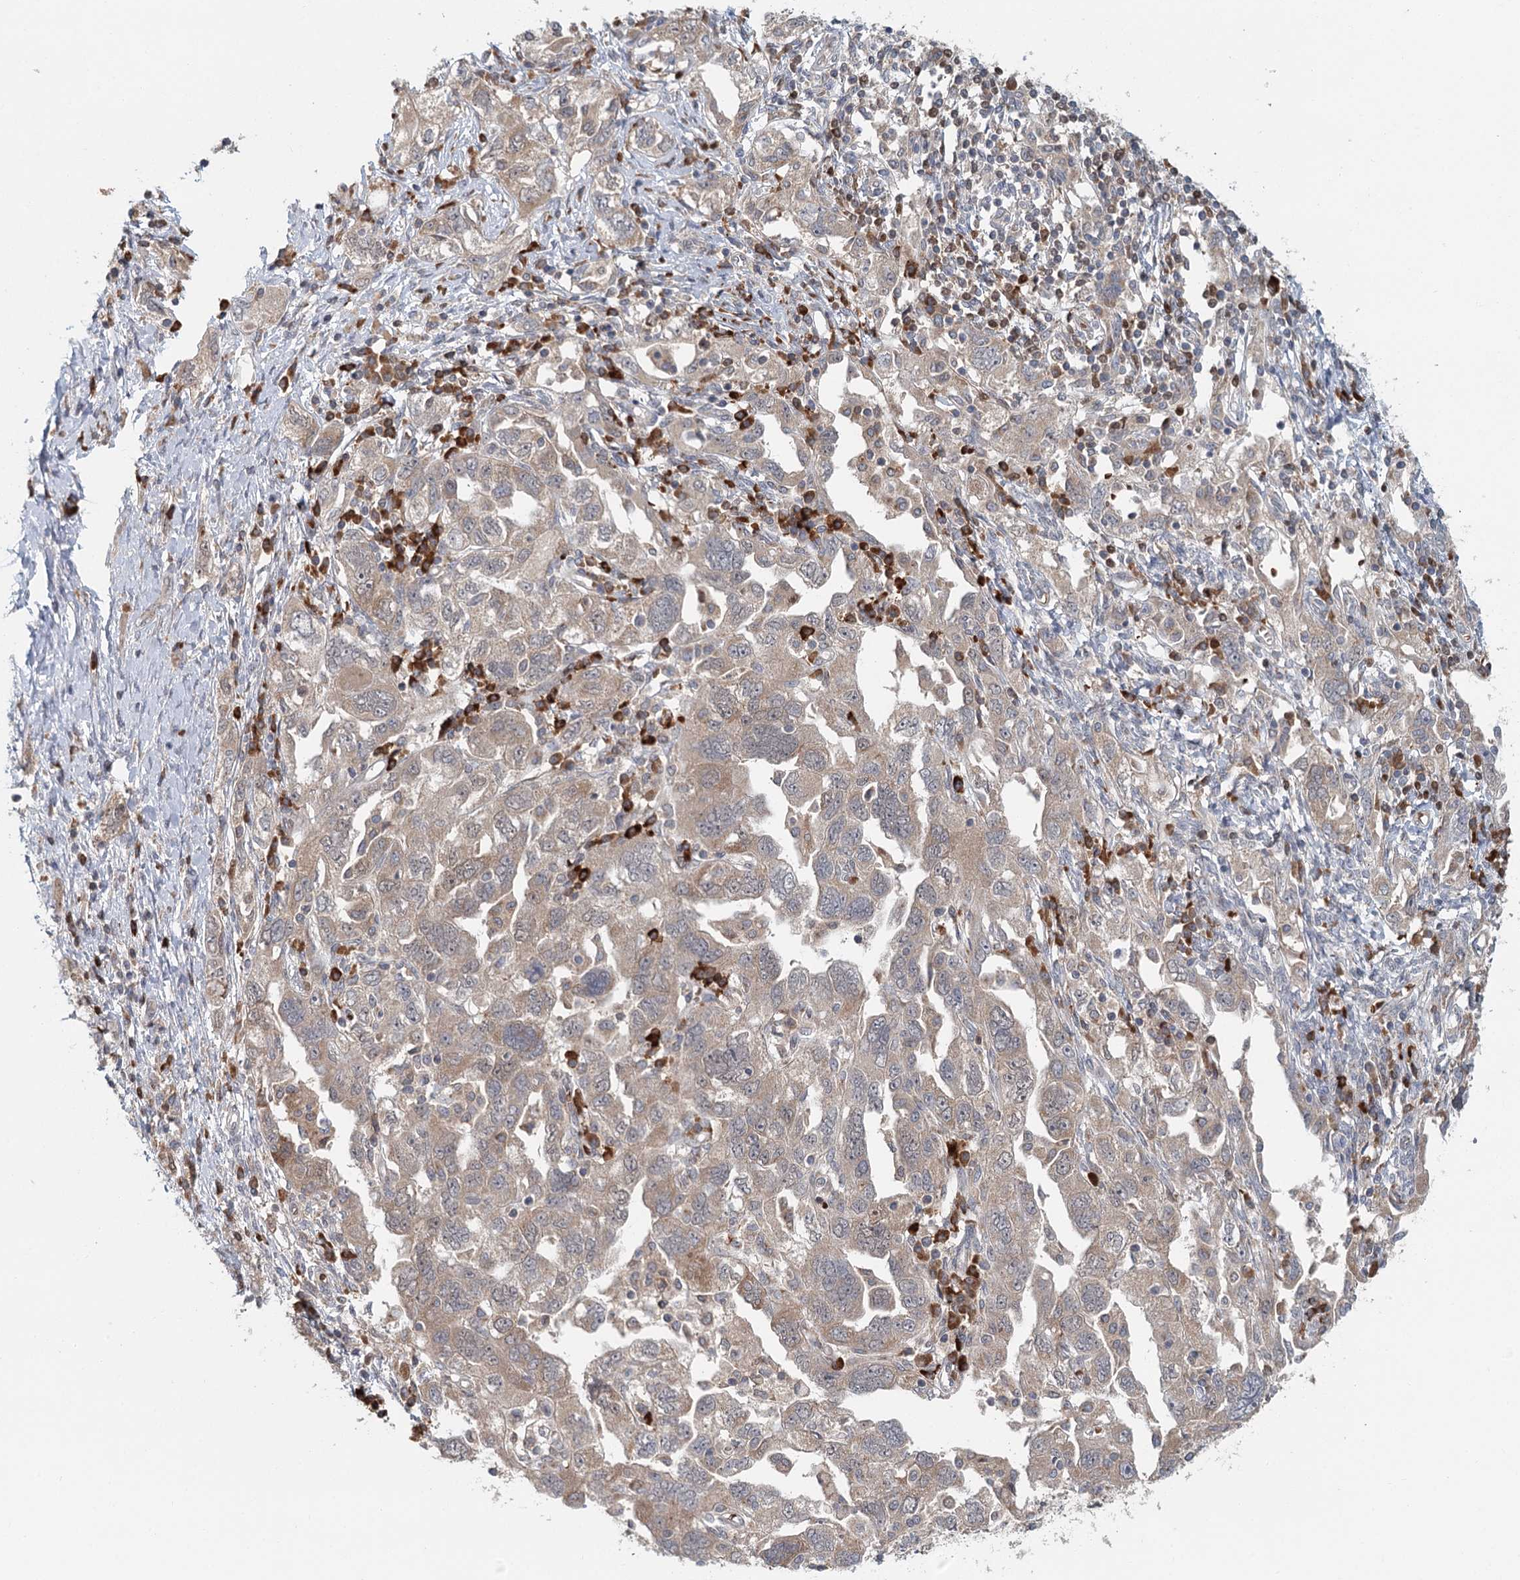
{"staining": {"intensity": "weak", "quantity": ">75%", "location": "cytoplasmic/membranous"}, "tissue": "ovarian cancer", "cell_type": "Tumor cells", "image_type": "cancer", "snomed": [{"axis": "morphology", "description": "Carcinoma, NOS"}, {"axis": "morphology", "description": "Cystadenocarcinoma, serous, NOS"}, {"axis": "topography", "description": "Ovary"}], "caption": "This is a micrograph of immunohistochemistry (IHC) staining of serous cystadenocarcinoma (ovarian), which shows weak expression in the cytoplasmic/membranous of tumor cells.", "gene": "ADK", "patient": {"sex": "female", "age": 69}}